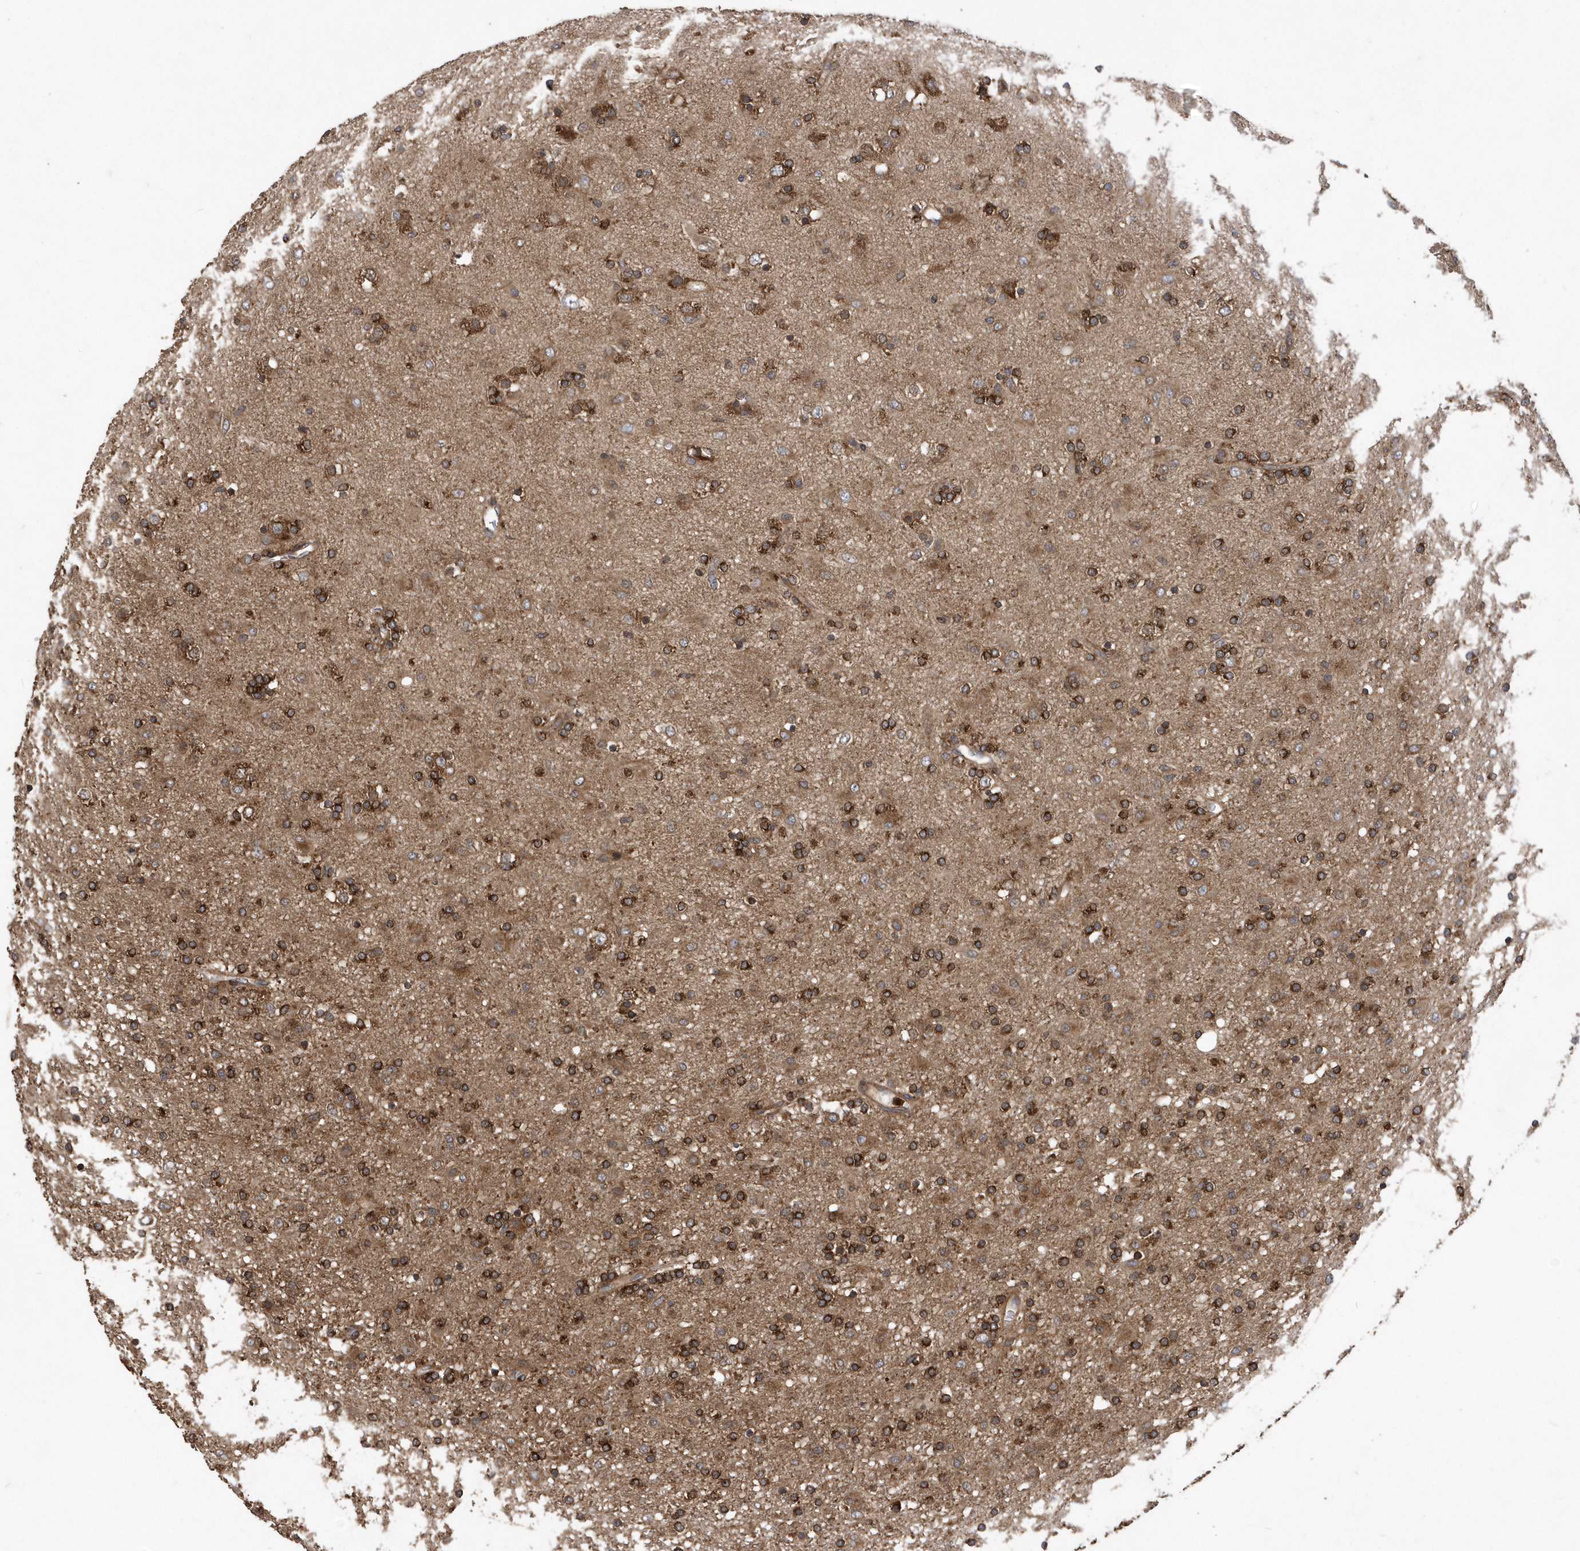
{"staining": {"intensity": "strong", "quantity": ">75%", "location": "cytoplasmic/membranous"}, "tissue": "glioma", "cell_type": "Tumor cells", "image_type": "cancer", "snomed": [{"axis": "morphology", "description": "Glioma, malignant, Low grade"}, {"axis": "topography", "description": "Brain"}], "caption": "Immunohistochemistry histopathology image of human malignant glioma (low-grade) stained for a protein (brown), which shows high levels of strong cytoplasmic/membranous positivity in about >75% of tumor cells.", "gene": "WASHC5", "patient": {"sex": "male", "age": 65}}